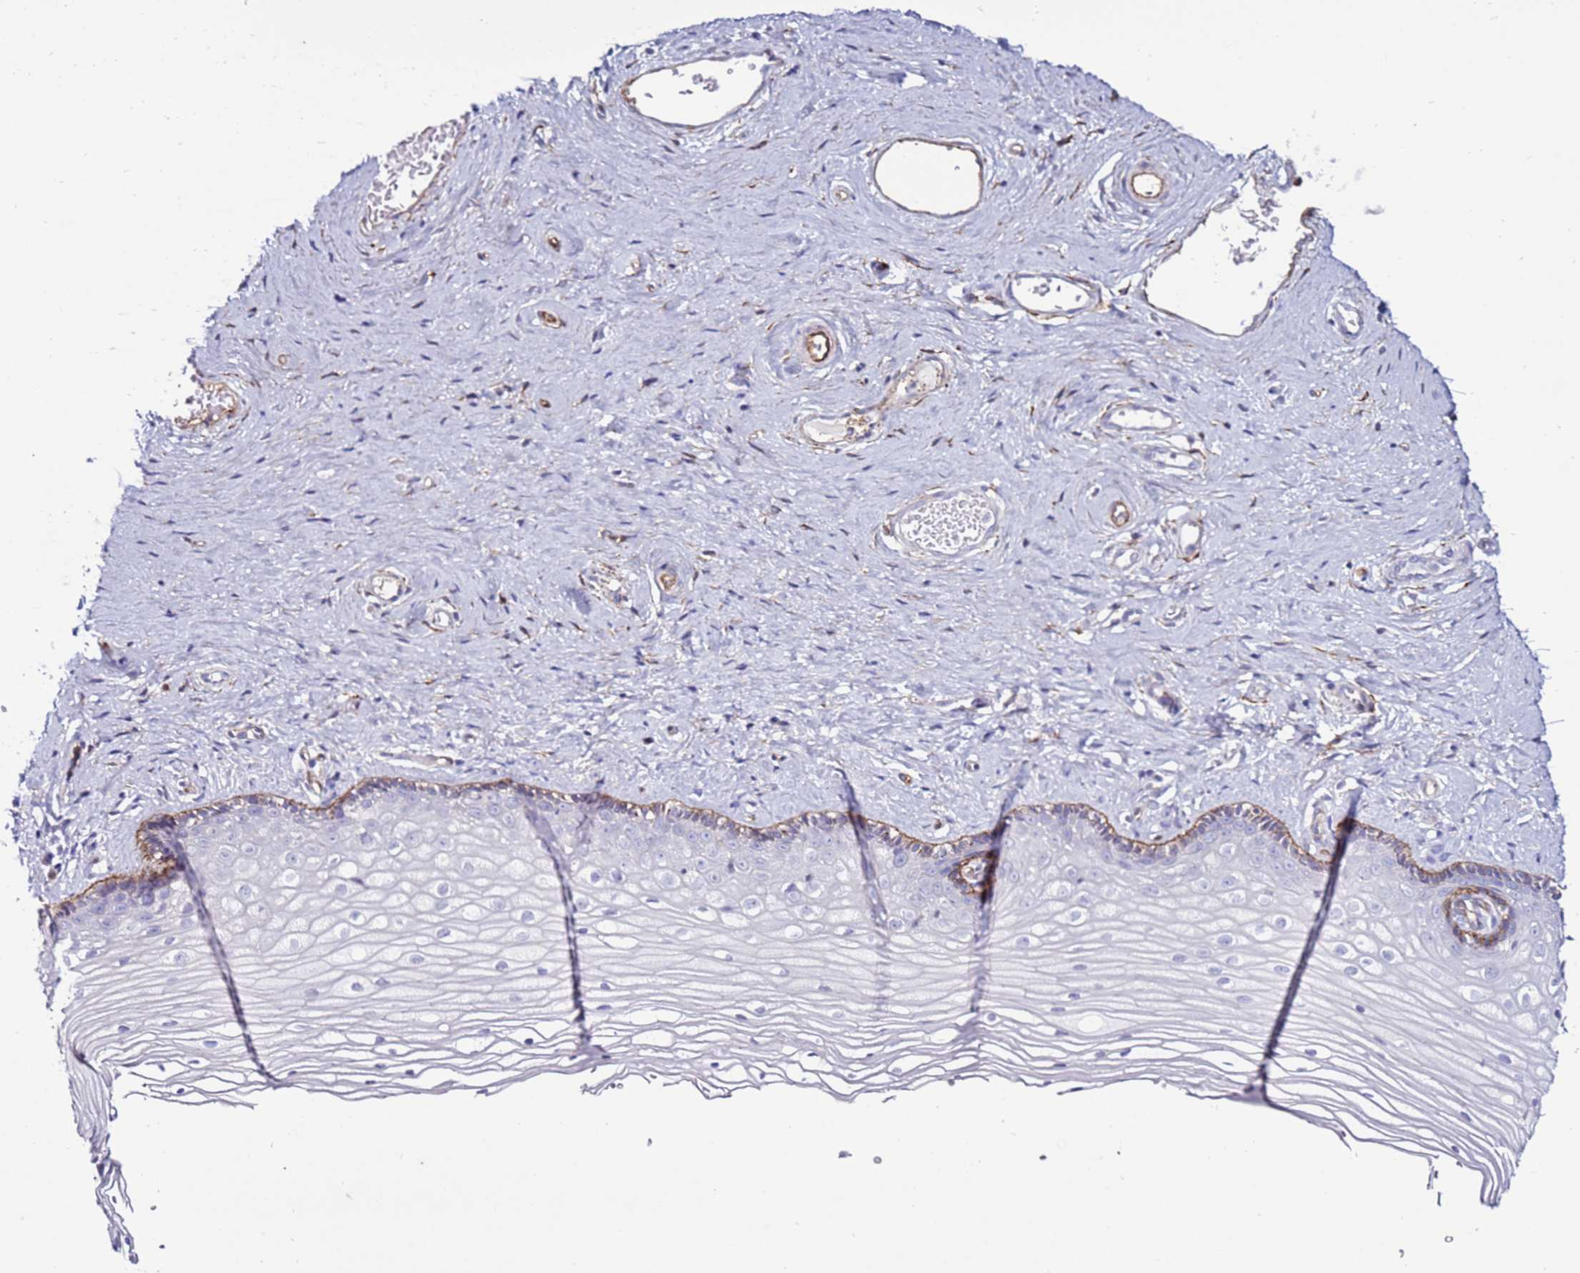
{"staining": {"intensity": "weak", "quantity": "<25%", "location": "cytoplasmic/membranous"}, "tissue": "vagina", "cell_type": "Squamous epithelial cells", "image_type": "normal", "snomed": [{"axis": "morphology", "description": "Normal tissue, NOS"}, {"axis": "topography", "description": "Vagina"}], "caption": "This micrograph is of benign vagina stained with immunohistochemistry (IHC) to label a protein in brown with the nuclei are counter-stained blue. There is no positivity in squamous epithelial cells. (Stains: DAB (3,3'-diaminobenzidine) IHC with hematoxylin counter stain, Microscopy: brightfield microscopy at high magnification).", "gene": "CLEC4M", "patient": {"sex": "female", "age": 46}}